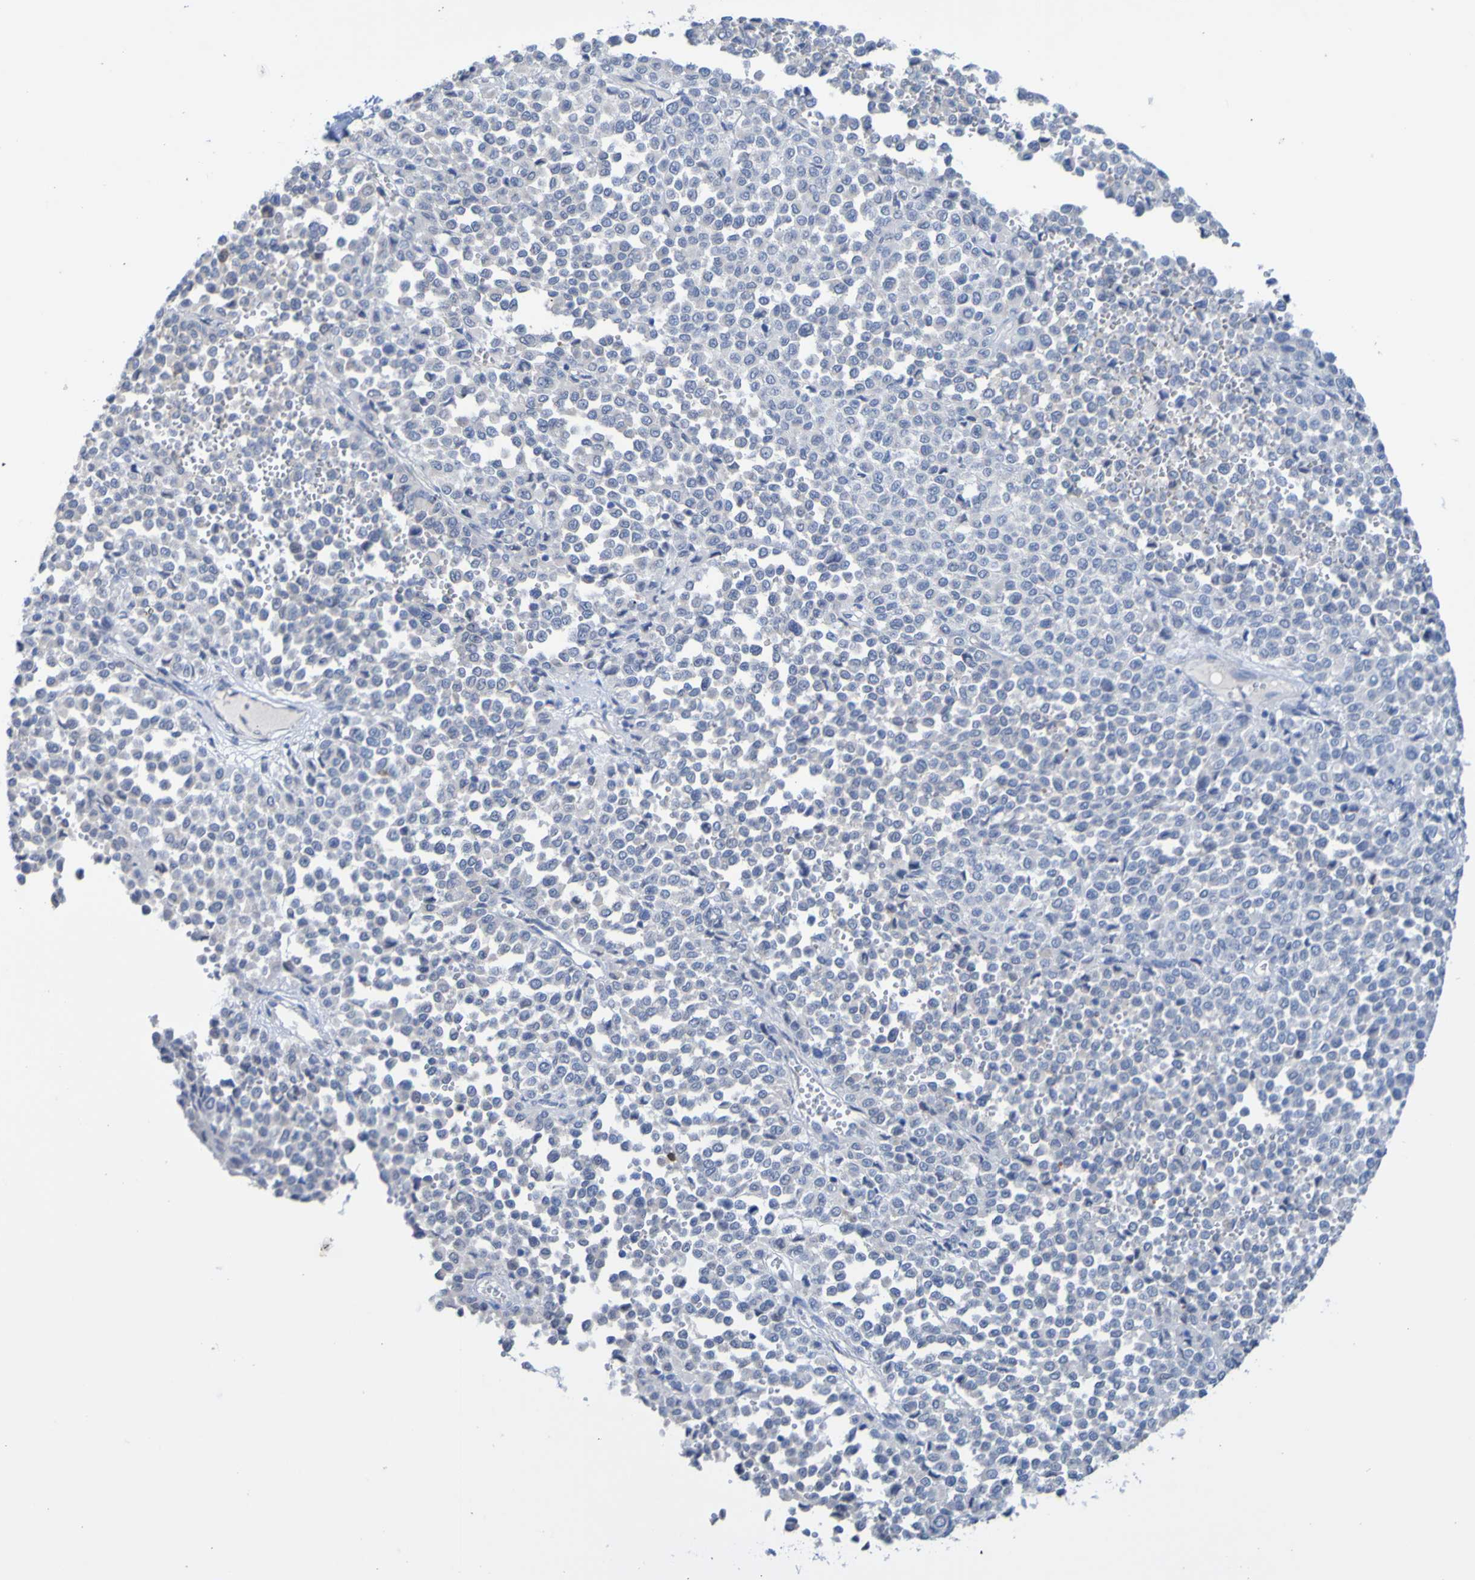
{"staining": {"intensity": "negative", "quantity": "none", "location": "none"}, "tissue": "melanoma", "cell_type": "Tumor cells", "image_type": "cancer", "snomed": [{"axis": "morphology", "description": "Malignant melanoma, Metastatic site"}, {"axis": "topography", "description": "Pancreas"}], "caption": "IHC of melanoma shows no positivity in tumor cells. (Immunohistochemistry (ihc), brightfield microscopy, high magnification).", "gene": "ACMSD", "patient": {"sex": "female", "age": 30}}